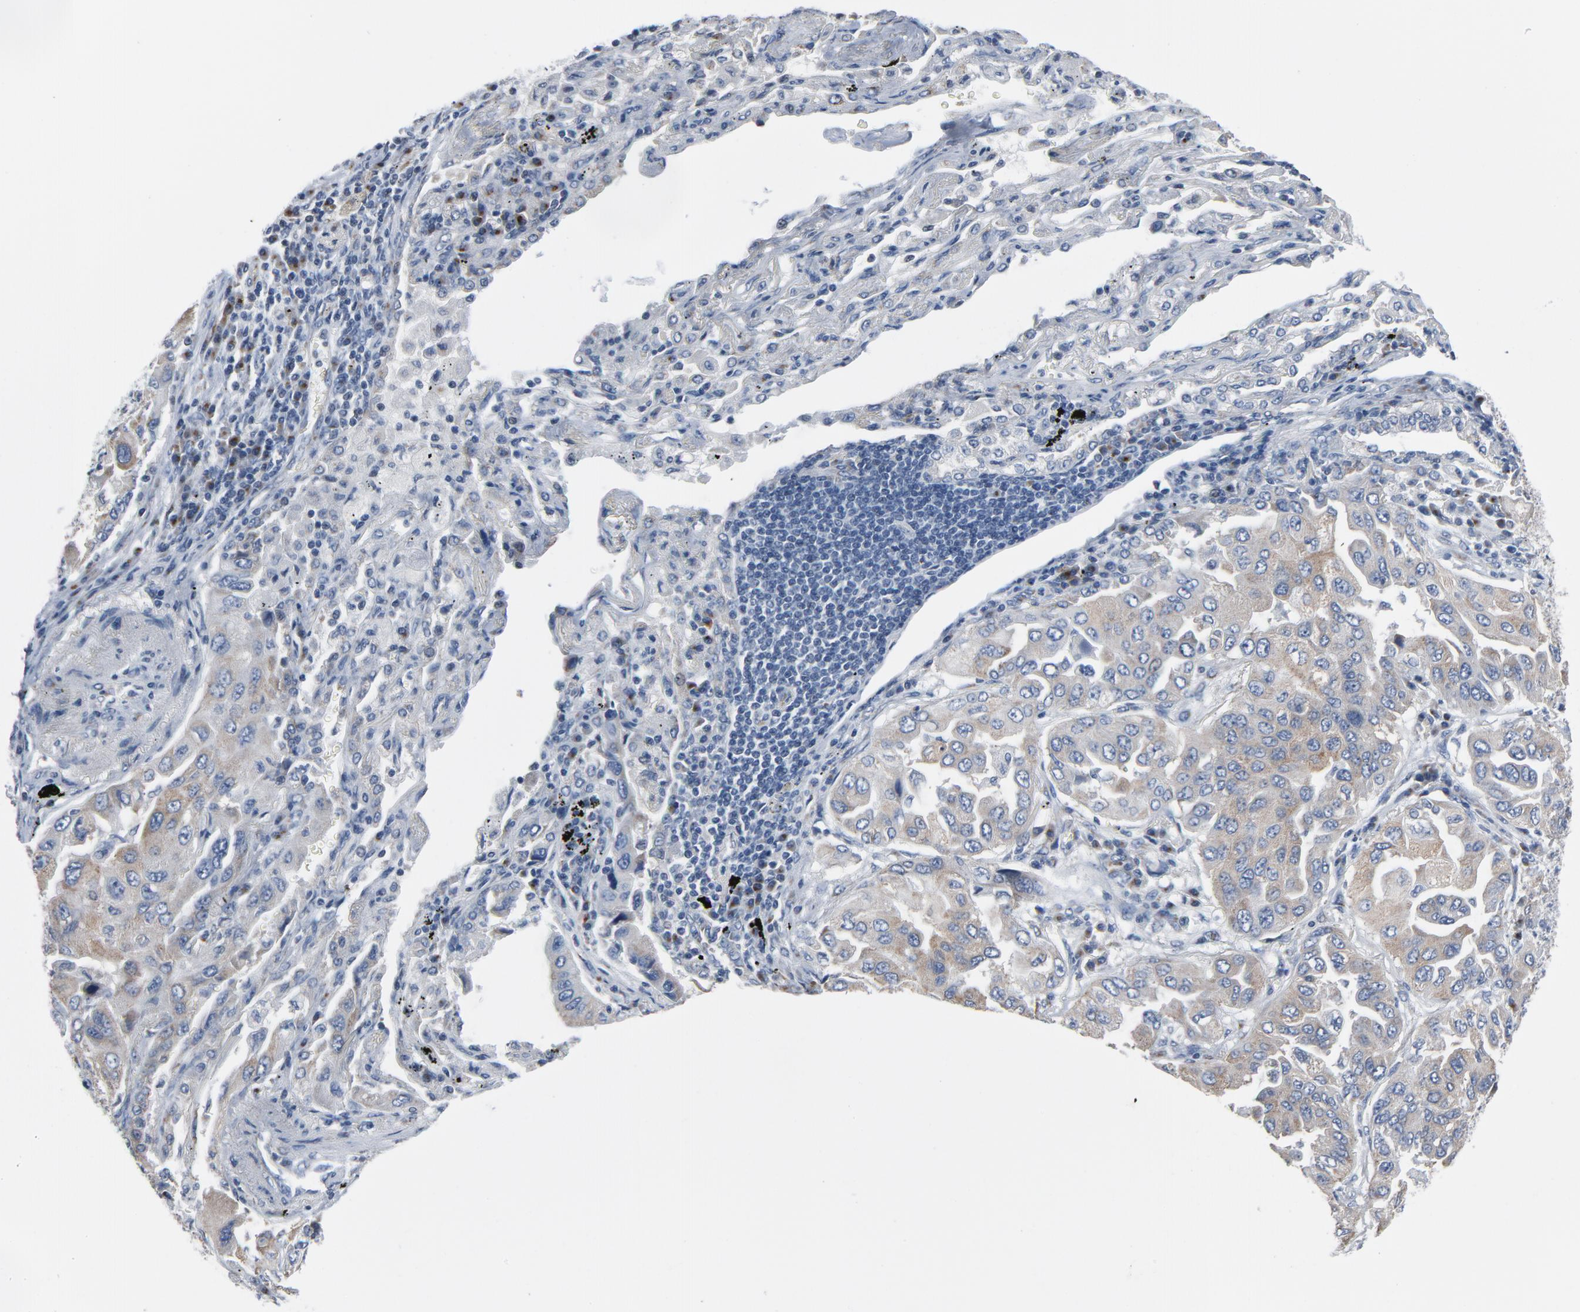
{"staining": {"intensity": "moderate", "quantity": ">75%", "location": "cytoplasmic/membranous"}, "tissue": "lung cancer", "cell_type": "Tumor cells", "image_type": "cancer", "snomed": [{"axis": "morphology", "description": "Adenocarcinoma, NOS"}, {"axis": "topography", "description": "Lung"}], "caption": "A micrograph showing moderate cytoplasmic/membranous expression in approximately >75% of tumor cells in lung adenocarcinoma, as visualized by brown immunohistochemical staining.", "gene": "YIPF6", "patient": {"sex": "female", "age": 65}}